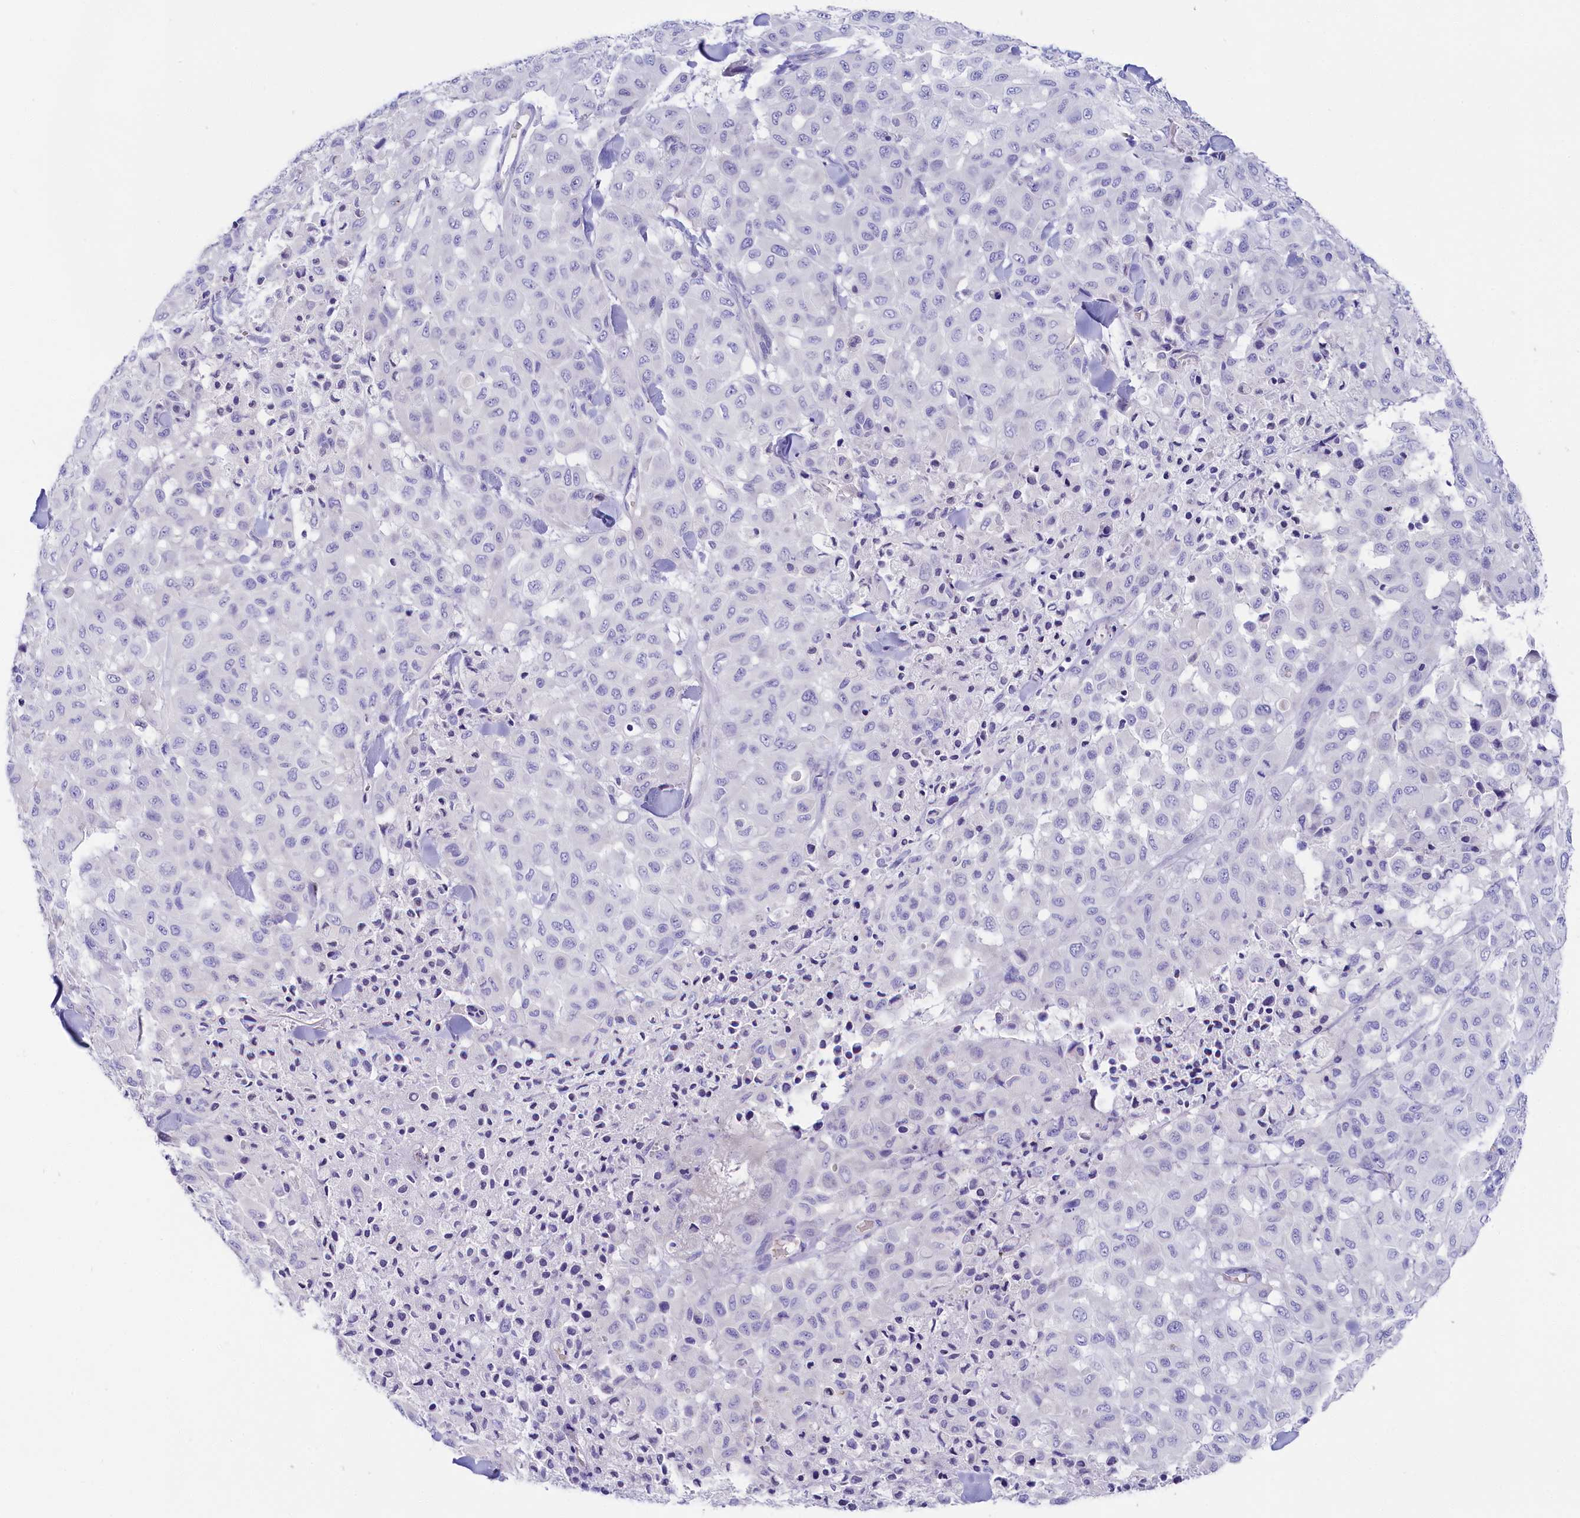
{"staining": {"intensity": "negative", "quantity": "none", "location": "none"}, "tissue": "melanoma", "cell_type": "Tumor cells", "image_type": "cancer", "snomed": [{"axis": "morphology", "description": "Malignant melanoma, Metastatic site"}, {"axis": "topography", "description": "Skin"}], "caption": "The IHC micrograph has no significant expression in tumor cells of melanoma tissue. (Immunohistochemistry, brightfield microscopy, high magnification).", "gene": "SULT2A1", "patient": {"sex": "female", "age": 81}}